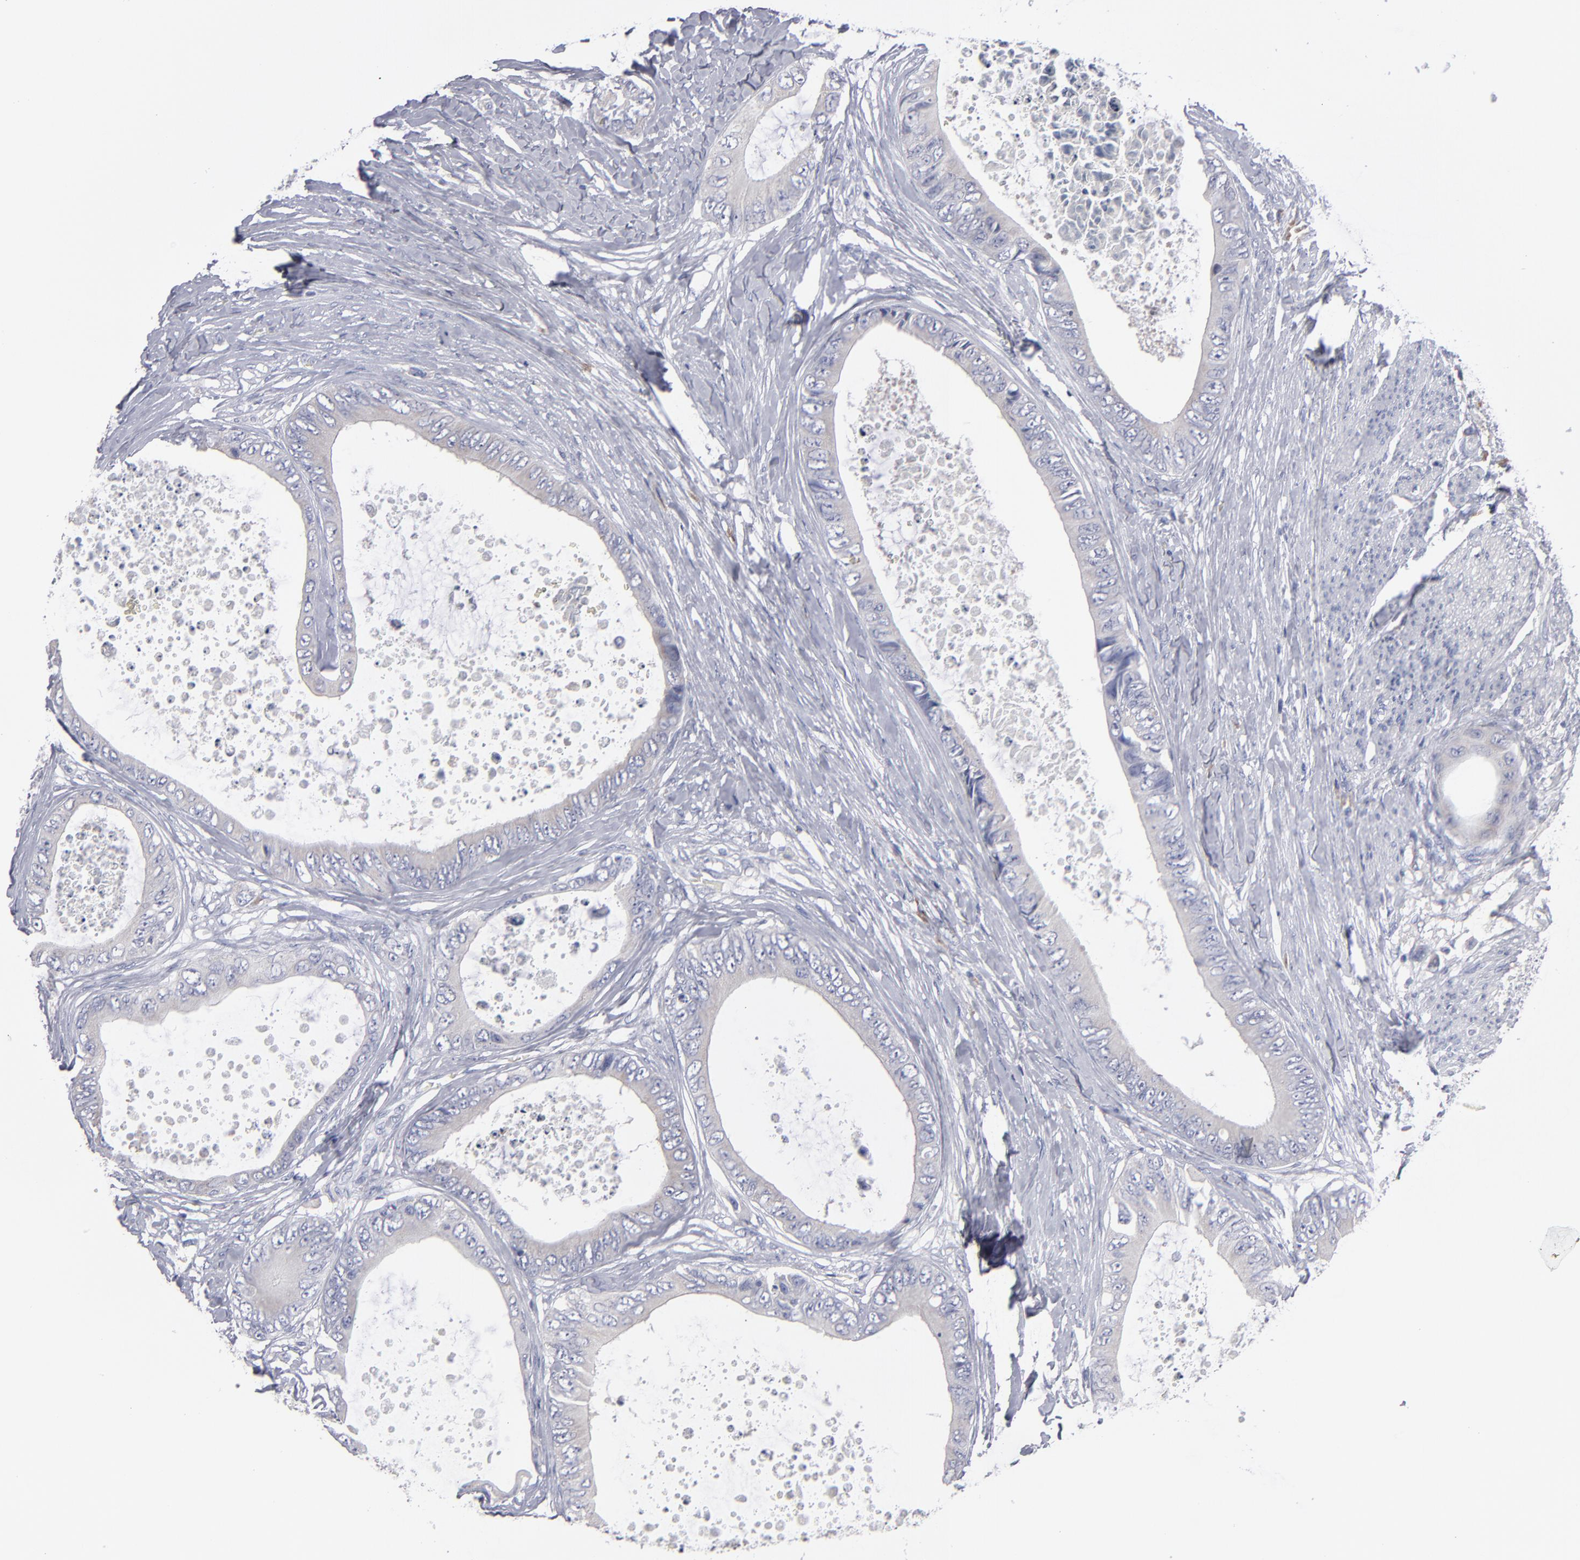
{"staining": {"intensity": "weak", "quantity": ">75%", "location": "cytoplasmic/membranous"}, "tissue": "colorectal cancer", "cell_type": "Tumor cells", "image_type": "cancer", "snomed": [{"axis": "morphology", "description": "Normal tissue, NOS"}, {"axis": "morphology", "description": "Adenocarcinoma, NOS"}, {"axis": "topography", "description": "Rectum"}, {"axis": "topography", "description": "Peripheral nerve tissue"}], "caption": "Colorectal cancer (adenocarcinoma) stained for a protein (brown) displays weak cytoplasmic/membranous positive positivity in about >75% of tumor cells.", "gene": "CCDC80", "patient": {"sex": "female", "age": 77}}